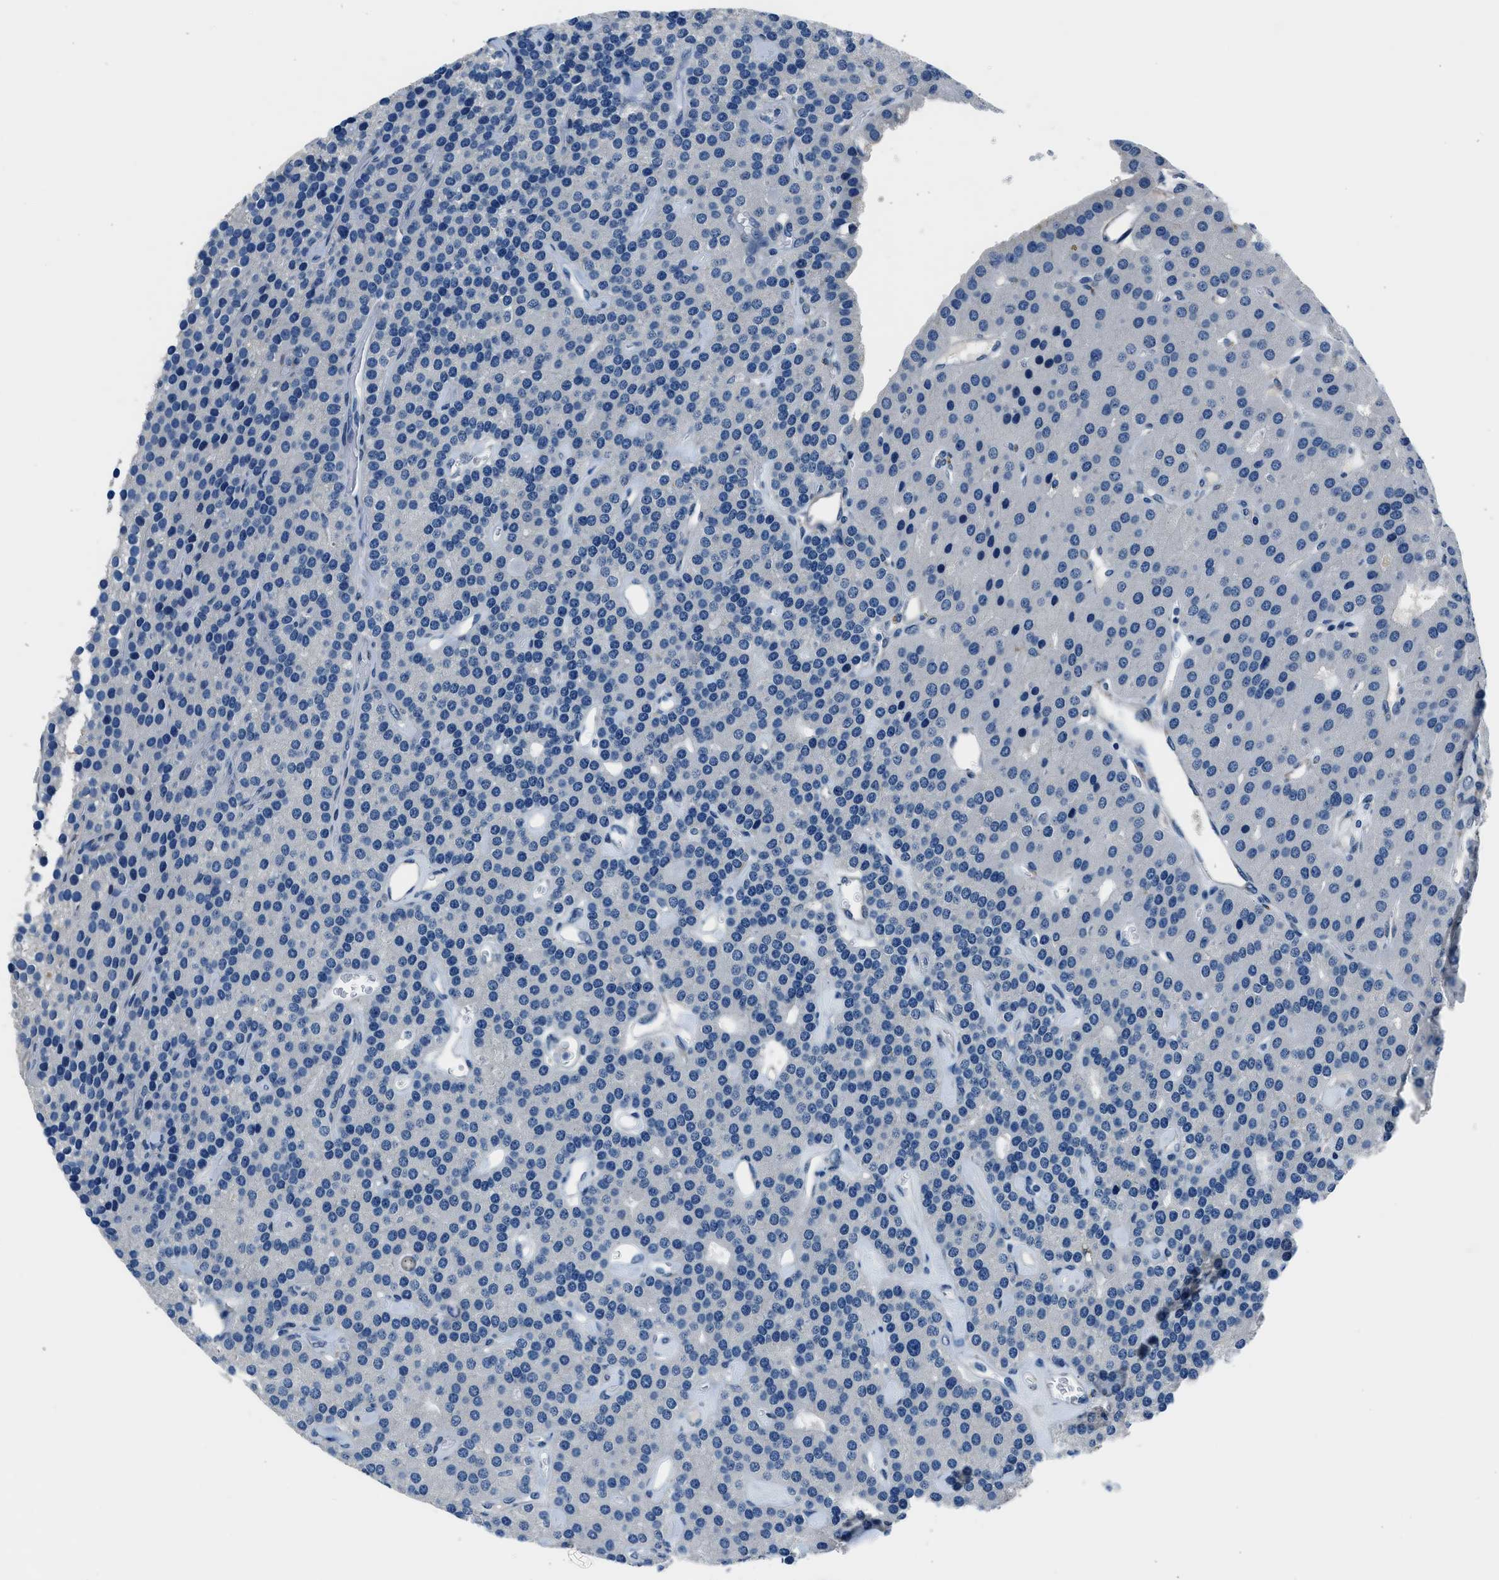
{"staining": {"intensity": "negative", "quantity": "none", "location": "none"}, "tissue": "parathyroid gland", "cell_type": "Glandular cells", "image_type": "normal", "snomed": [{"axis": "morphology", "description": "Normal tissue, NOS"}, {"axis": "morphology", "description": "Adenoma, NOS"}, {"axis": "topography", "description": "Parathyroid gland"}], "caption": "This is an immunohistochemistry (IHC) histopathology image of benign parathyroid gland. There is no positivity in glandular cells.", "gene": "GJA3", "patient": {"sex": "female", "age": 86}}